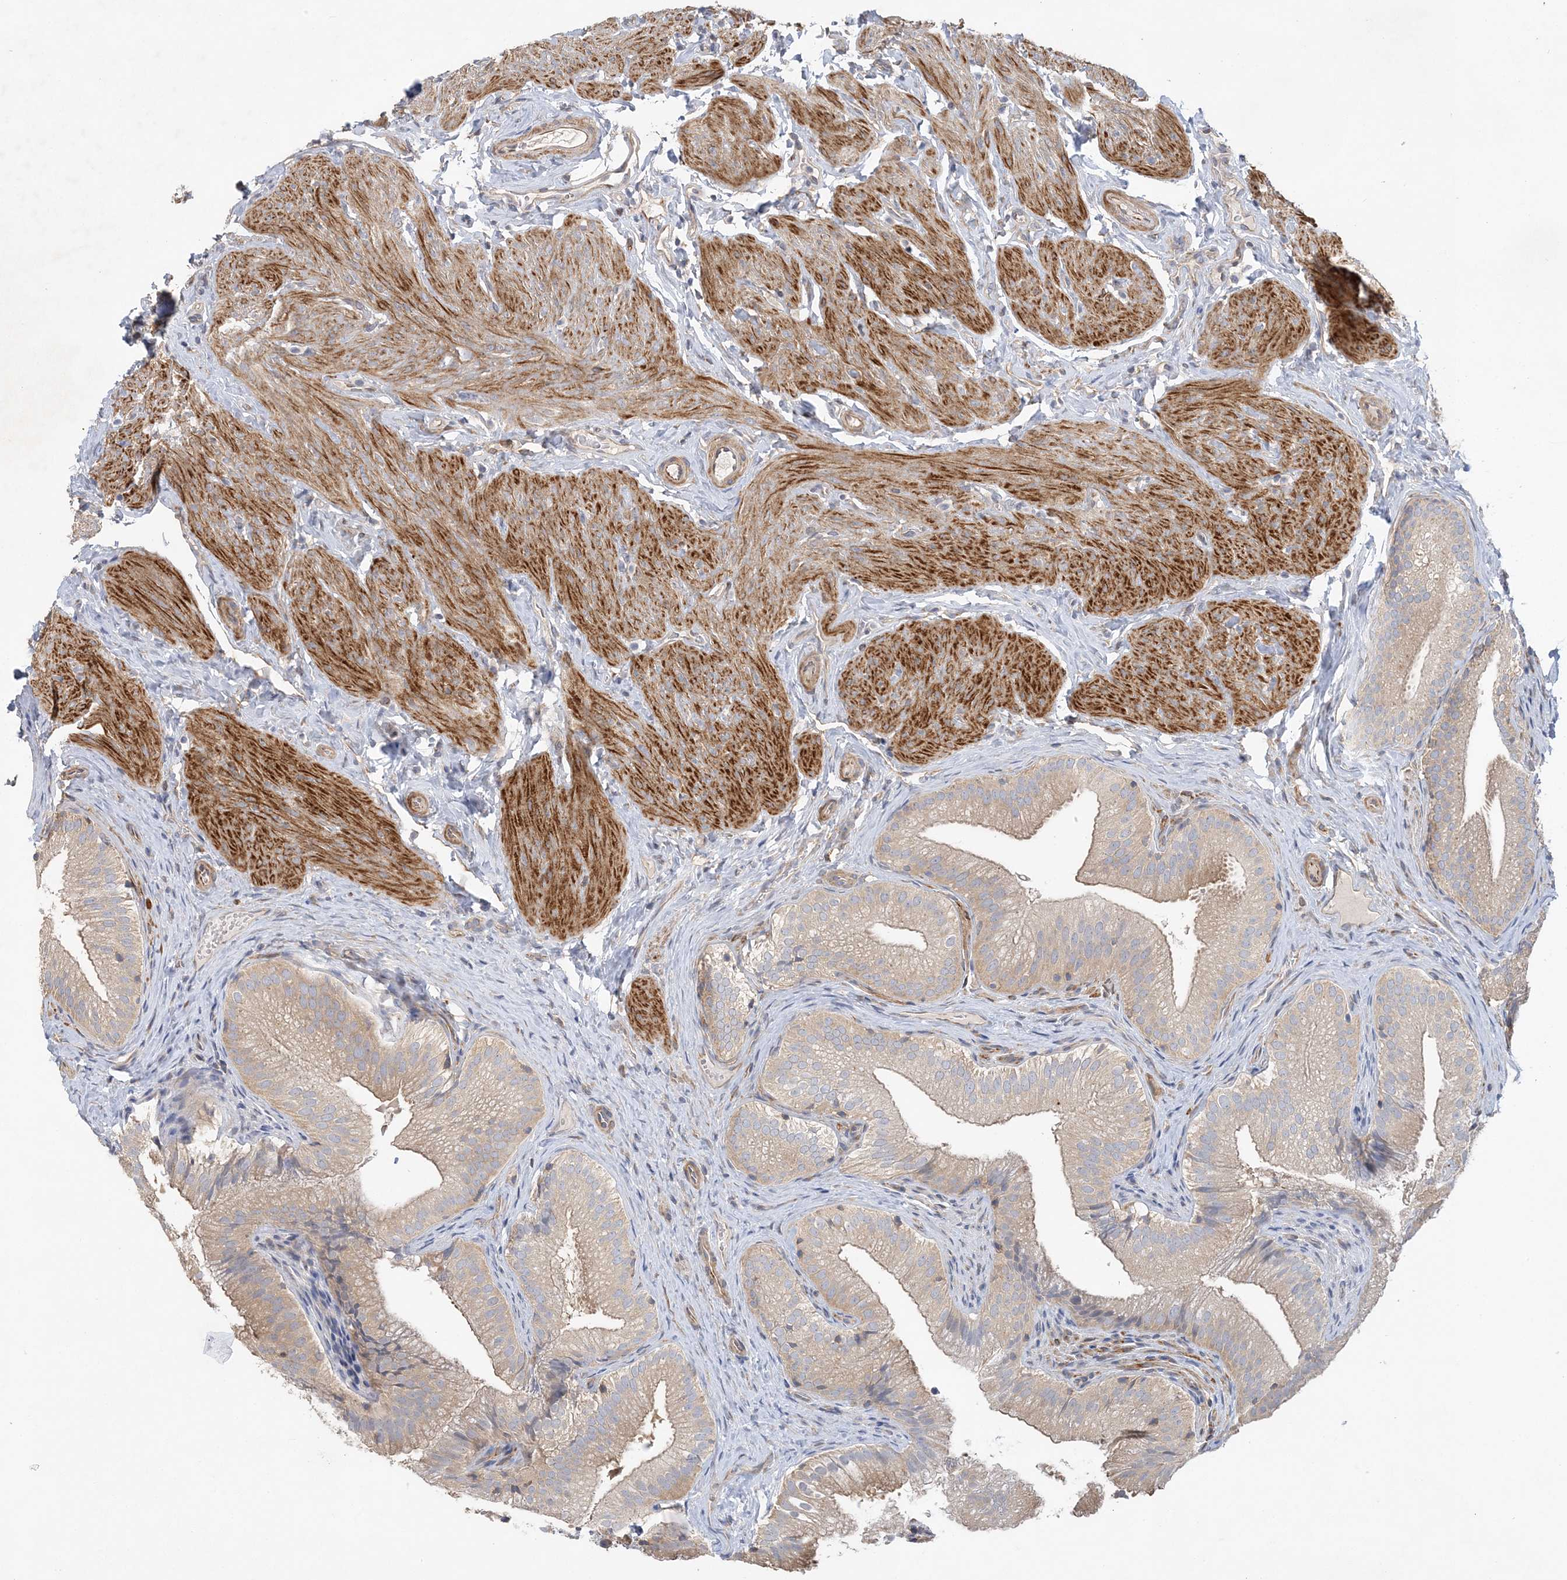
{"staining": {"intensity": "weak", "quantity": ">75%", "location": "cytoplasmic/membranous"}, "tissue": "gallbladder", "cell_type": "Glandular cells", "image_type": "normal", "snomed": [{"axis": "morphology", "description": "Normal tissue, NOS"}, {"axis": "topography", "description": "Gallbladder"}], "caption": "Human gallbladder stained with a brown dye displays weak cytoplasmic/membranous positive positivity in approximately >75% of glandular cells.", "gene": "MAP4K5", "patient": {"sex": "female", "age": 30}}